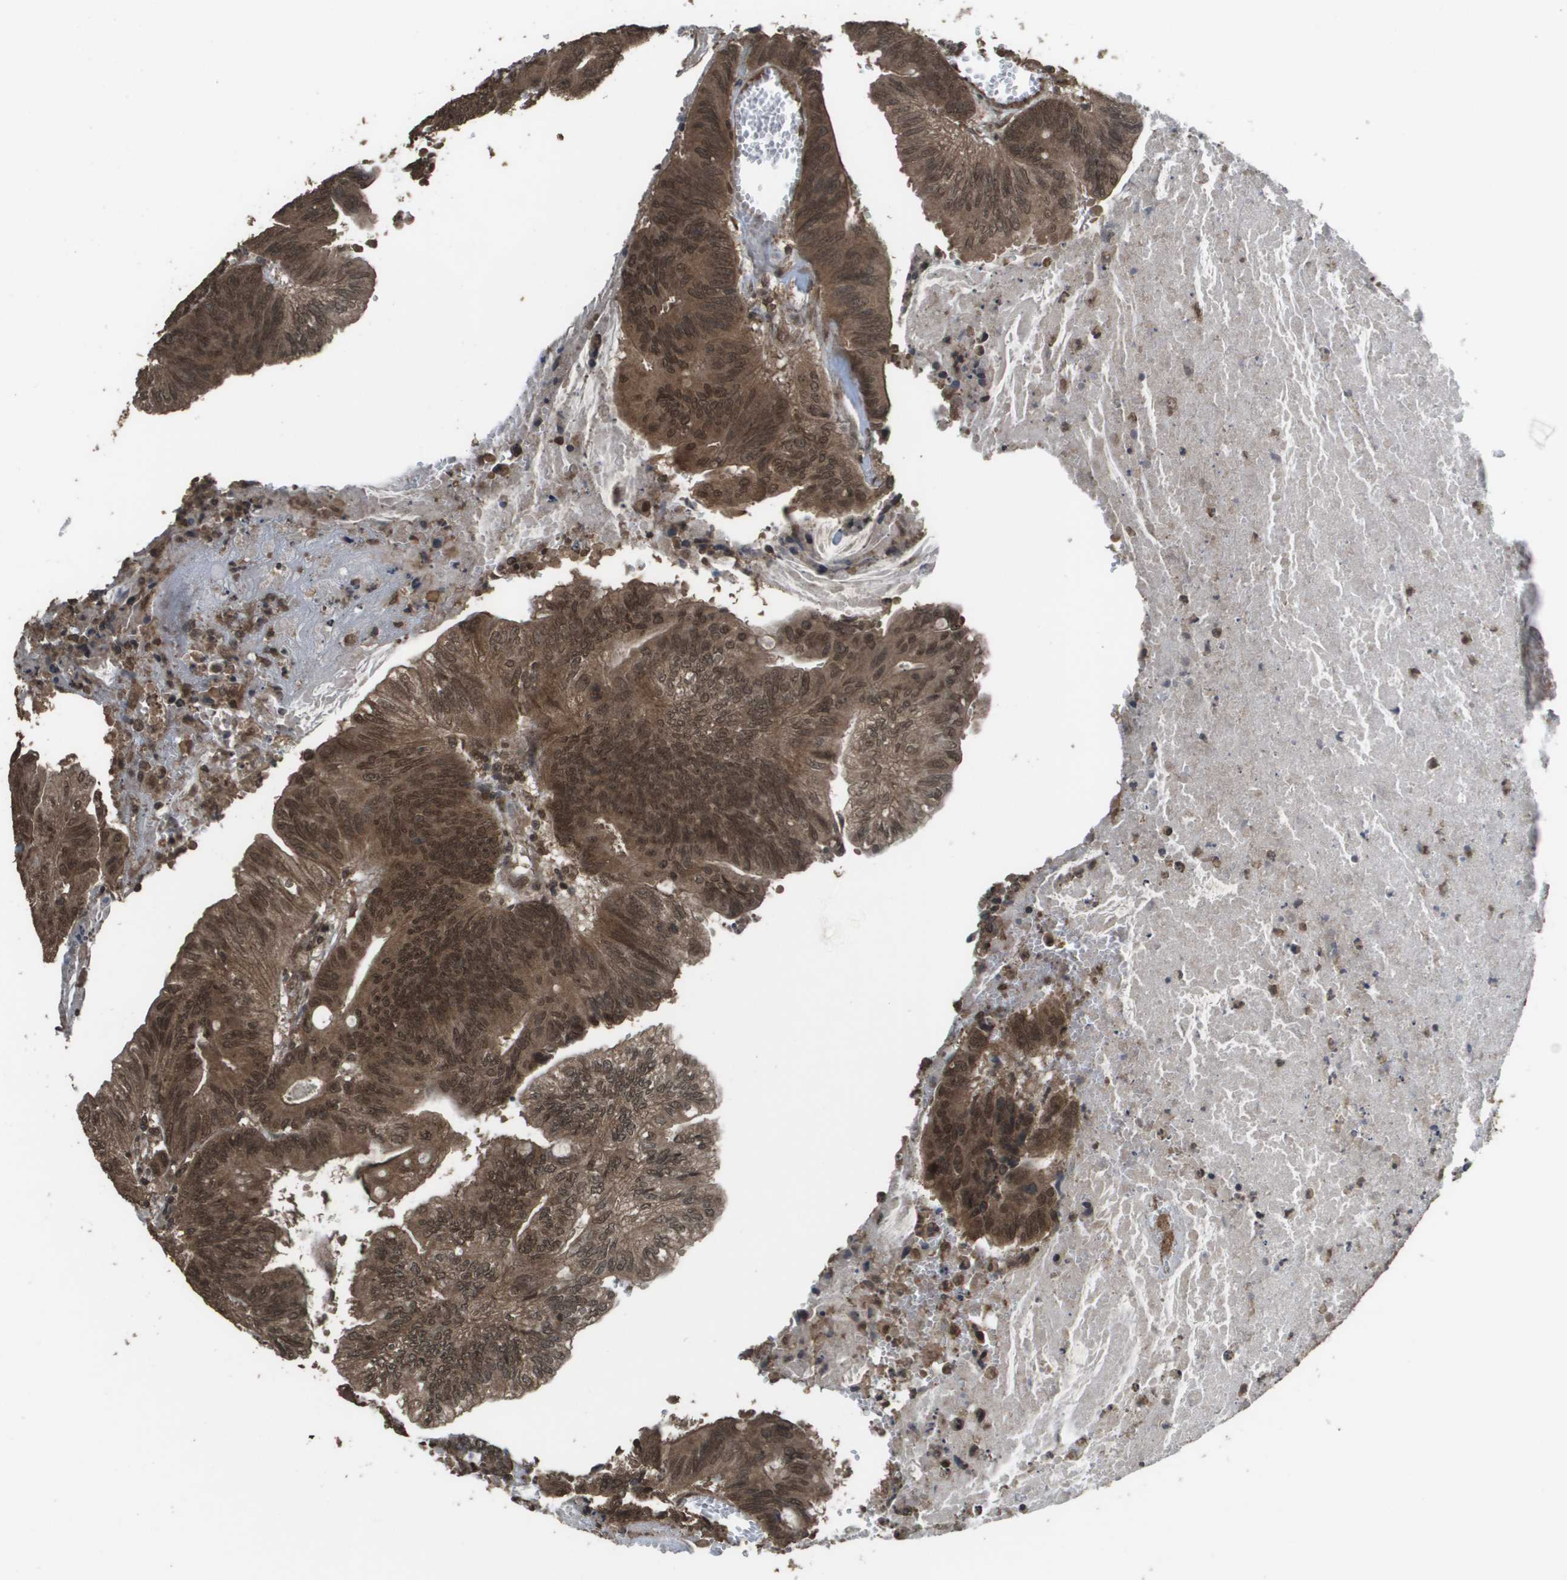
{"staining": {"intensity": "strong", "quantity": ">75%", "location": "cytoplasmic/membranous,nuclear"}, "tissue": "colorectal cancer", "cell_type": "Tumor cells", "image_type": "cancer", "snomed": [{"axis": "morphology", "description": "Adenocarcinoma, NOS"}, {"axis": "topography", "description": "Colon"}], "caption": "The micrograph demonstrates a brown stain indicating the presence of a protein in the cytoplasmic/membranous and nuclear of tumor cells in colorectal adenocarcinoma.", "gene": "AXIN2", "patient": {"sex": "male", "age": 45}}